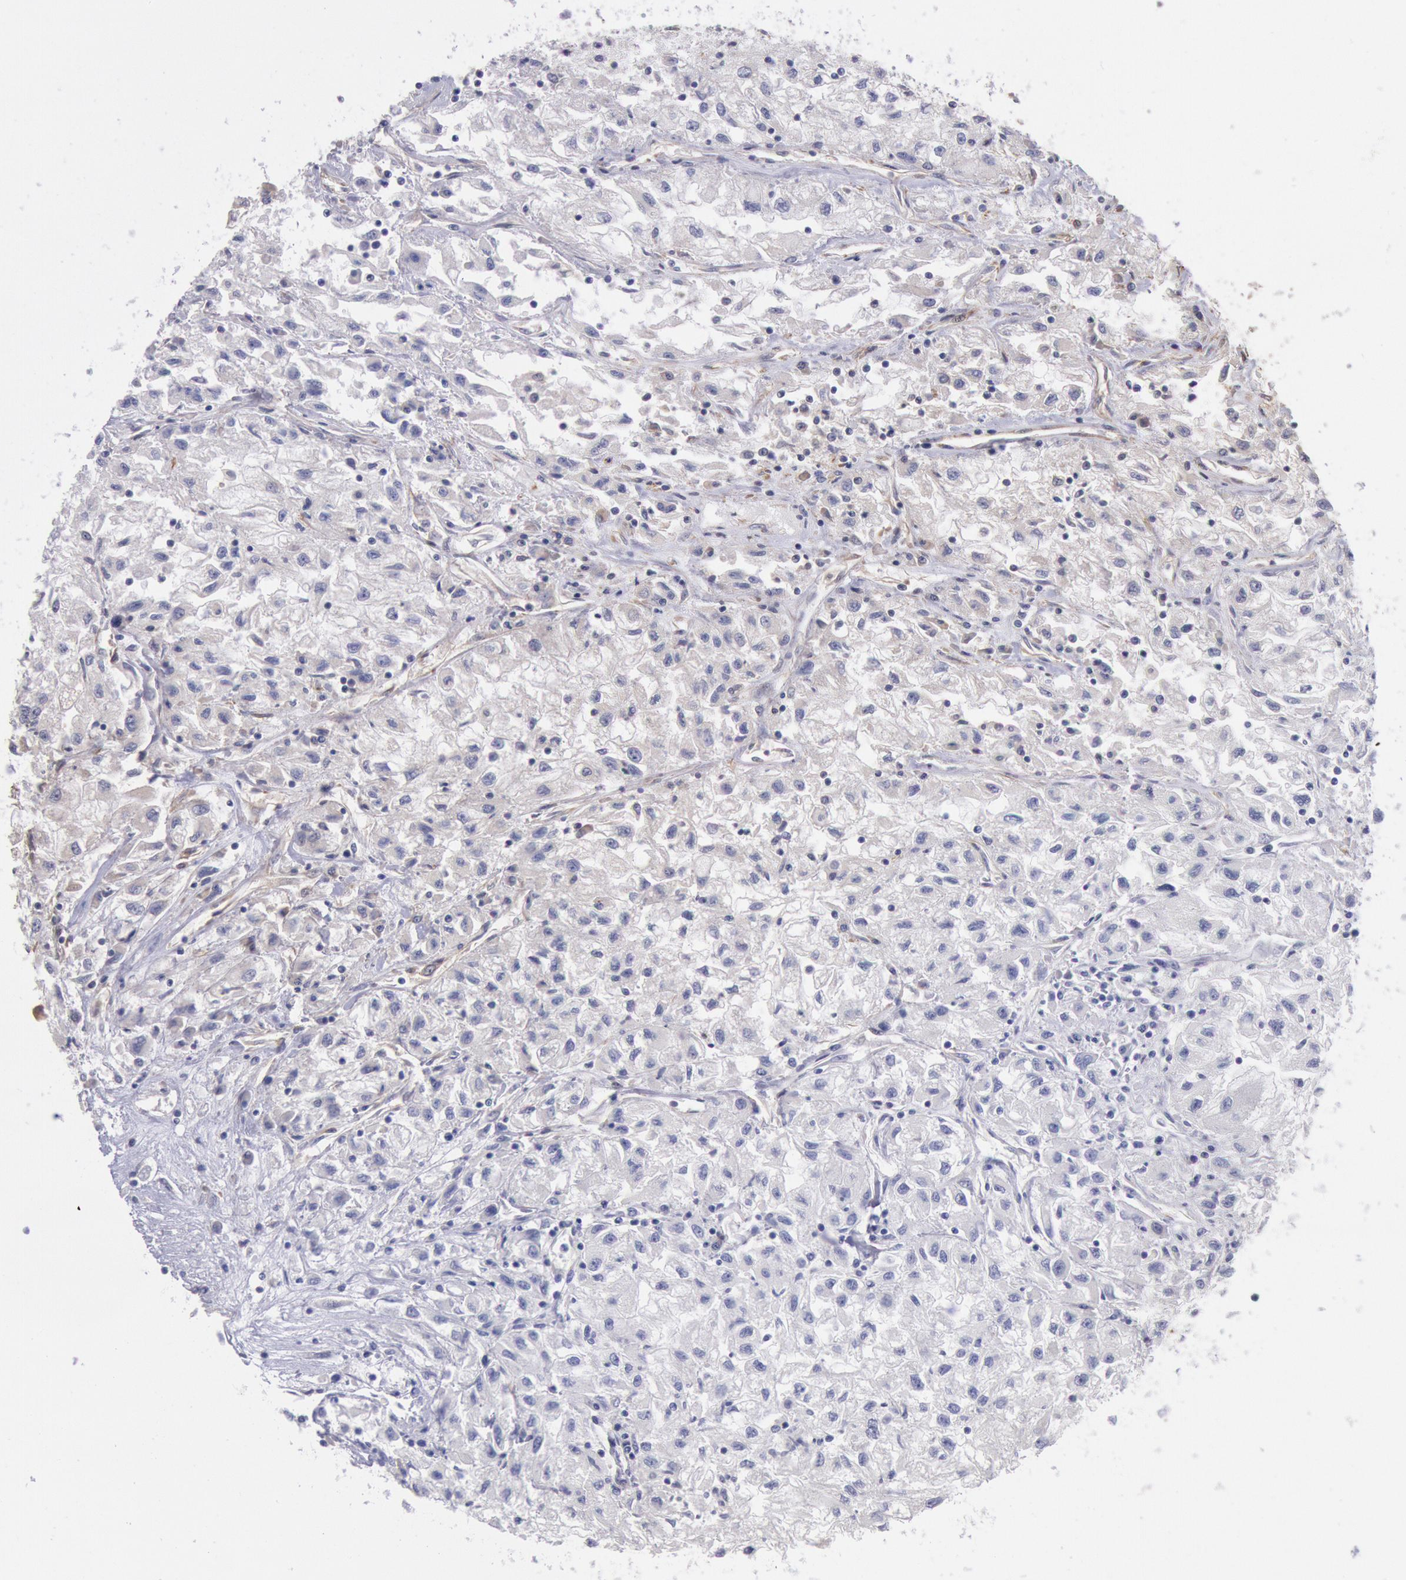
{"staining": {"intensity": "negative", "quantity": "none", "location": "none"}, "tissue": "renal cancer", "cell_type": "Tumor cells", "image_type": "cancer", "snomed": [{"axis": "morphology", "description": "Adenocarcinoma, NOS"}, {"axis": "topography", "description": "Kidney"}], "caption": "The image displays no staining of tumor cells in renal adenocarcinoma.", "gene": "DRG1", "patient": {"sex": "male", "age": 59}}